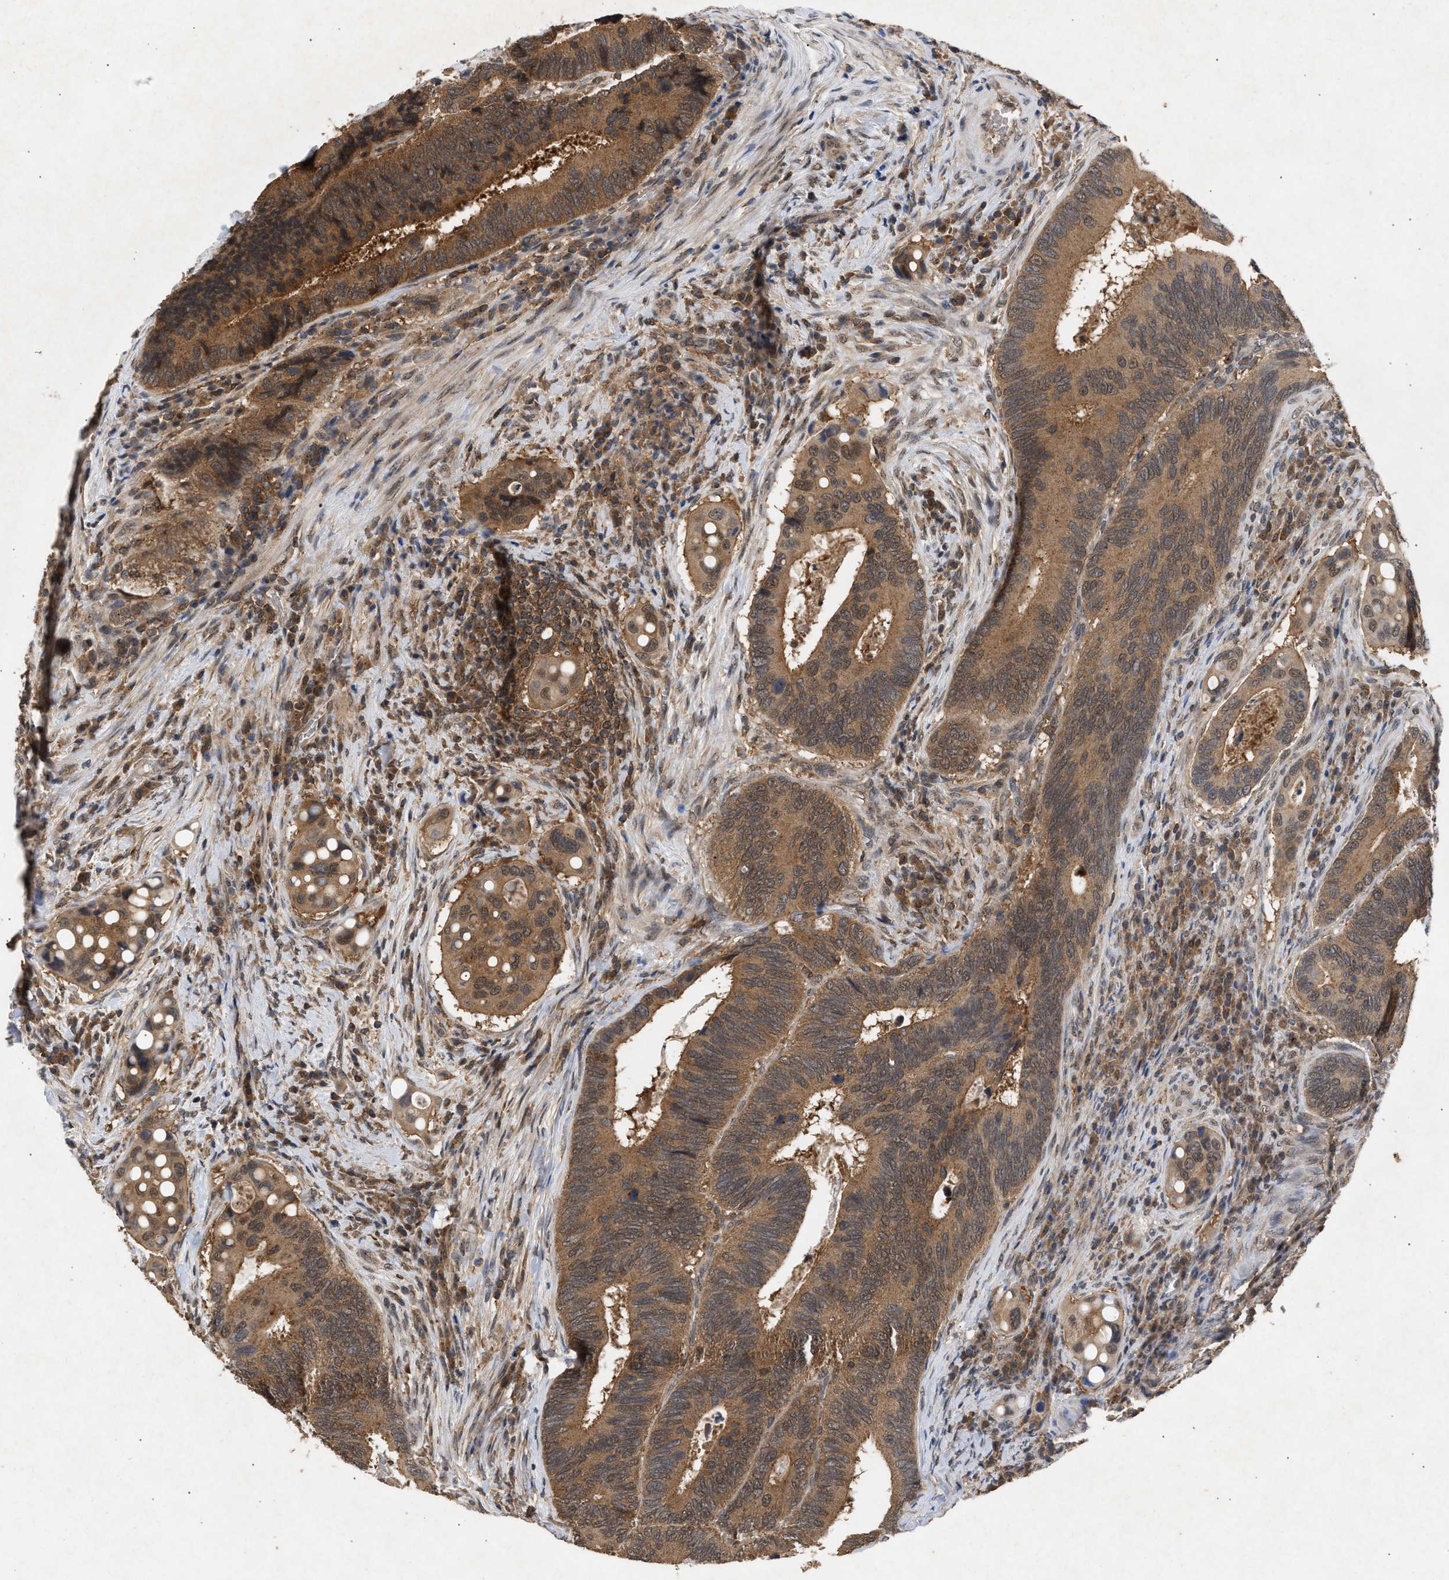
{"staining": {"intensity": "moderate", "quantity": ">75%", "location": "cytoplasmic/membranous,nuclear"}, "tissue": "colorectal cancer", "cell_type": "Tumor cells", "image_type": "cancer", "snomed": [{"axis": "morphology", "description": "Inflammation, NOS"}, {"axis": "morphology", "description": "Adenocarcinoma, NOS"}, {"axis": "topography", "description": "Colon"}], "caption": "Protein staining by immunohistochemistry demonstrates moderate cytoplasmic/membranous and nuclear positivity in approximately >75% of tumor cells in adenocarcinoma (colorectal).", "gene": "FITM1", "patient": {"sex": "male", "age": 72}}